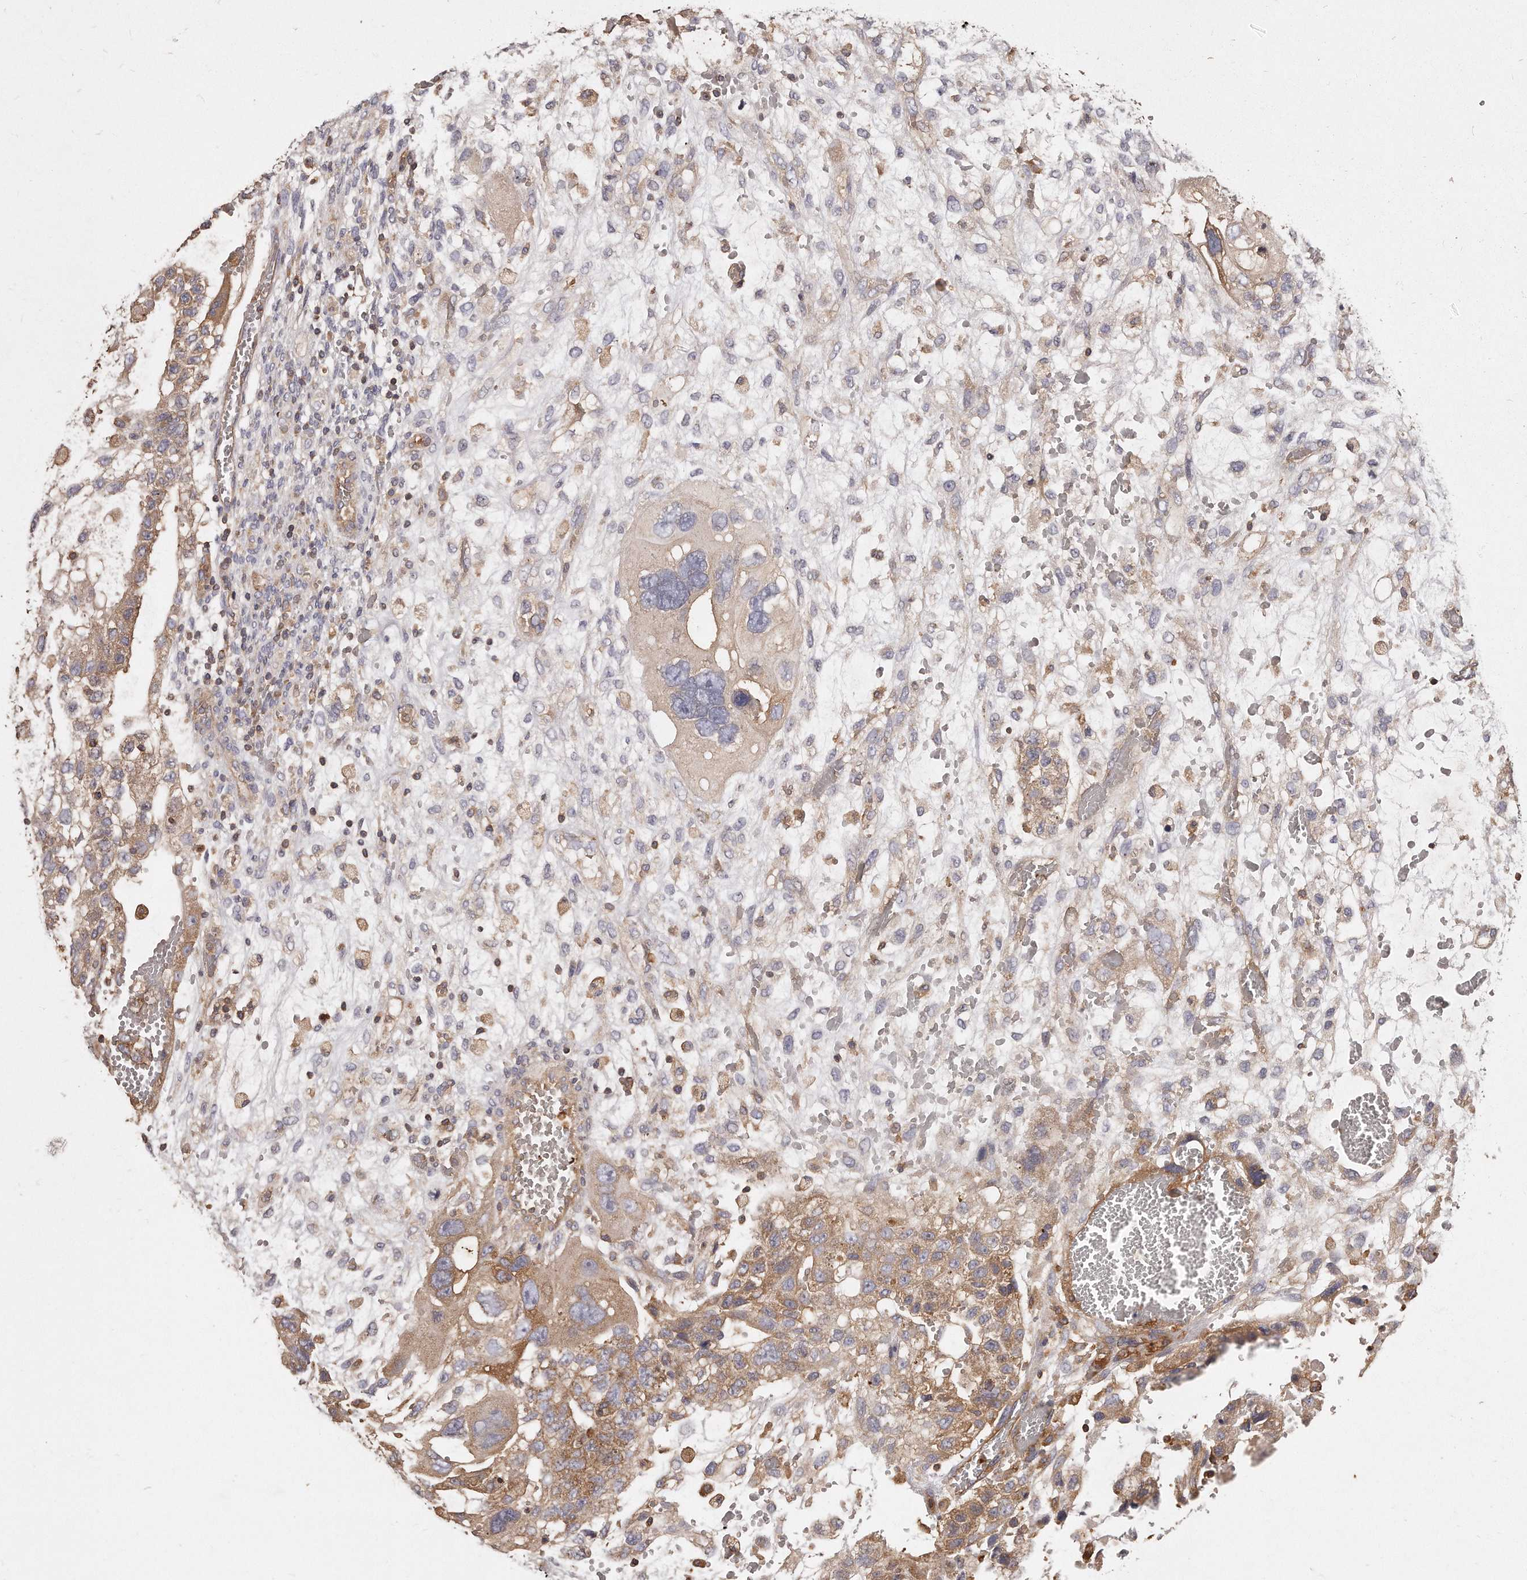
{"staining": {"intensity": "moderate", "quantity": ">75%", "location": "cytoplasmic/membranous"}, "tissue": "testis cancer", "cell_type": "Tumor cells", "image_type": "cancer", "snomed": [{"axis": "morphology", "description": "Carcinoma, Embryonal, NOS"}, {"axis": "topography", "description": "Testis"}], "caption": "The photomicrograph exhibits staining of testis embryonal carcinoma, revealing moderate cytoplasmic/membranous protein positivity (brown color) within tumor cells.", "gene": "CAP1", "patient": {"sex": "male", "age": 36}}